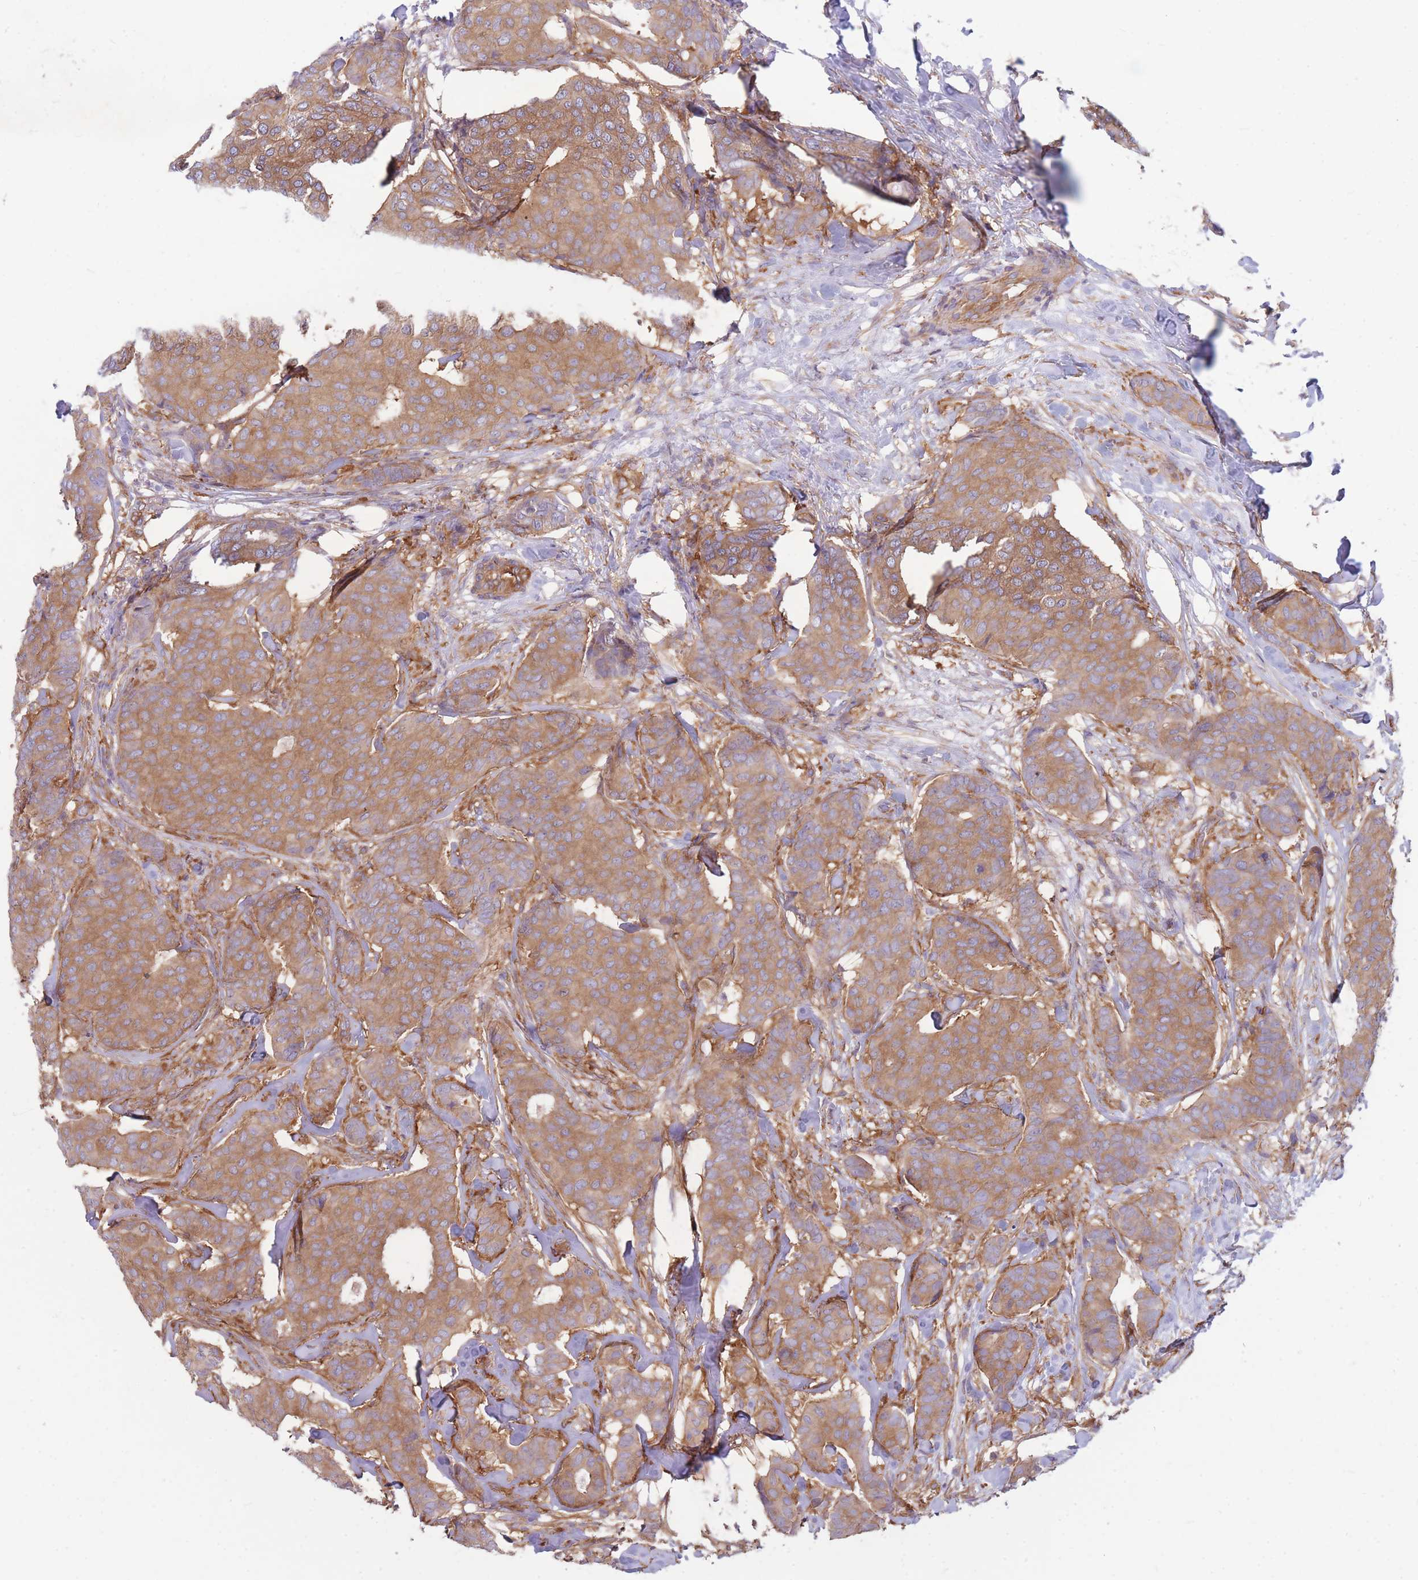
{"staining": {"intensity": "moderate", "quantity": ">75%", "location": "cytoplasmic/membranous"}, "tissue": "breast cancer", "cell_type": "Tumor cells", "image_type": "cancer", "snomed": [{"axis": "morphology", "description": "Duct carcinoma"}, {"axis": "topography", "description": "Breast"}], "caption": "Moderate cytoplasmic/membranous protein staining is present in about >75% of tumor cells in intraductal carcinoma (breast). The protein is shown in brown color, while the nuclei are stained blue.", "gene": "GGA1", "patient": {"sex": "female", "age": 75}}